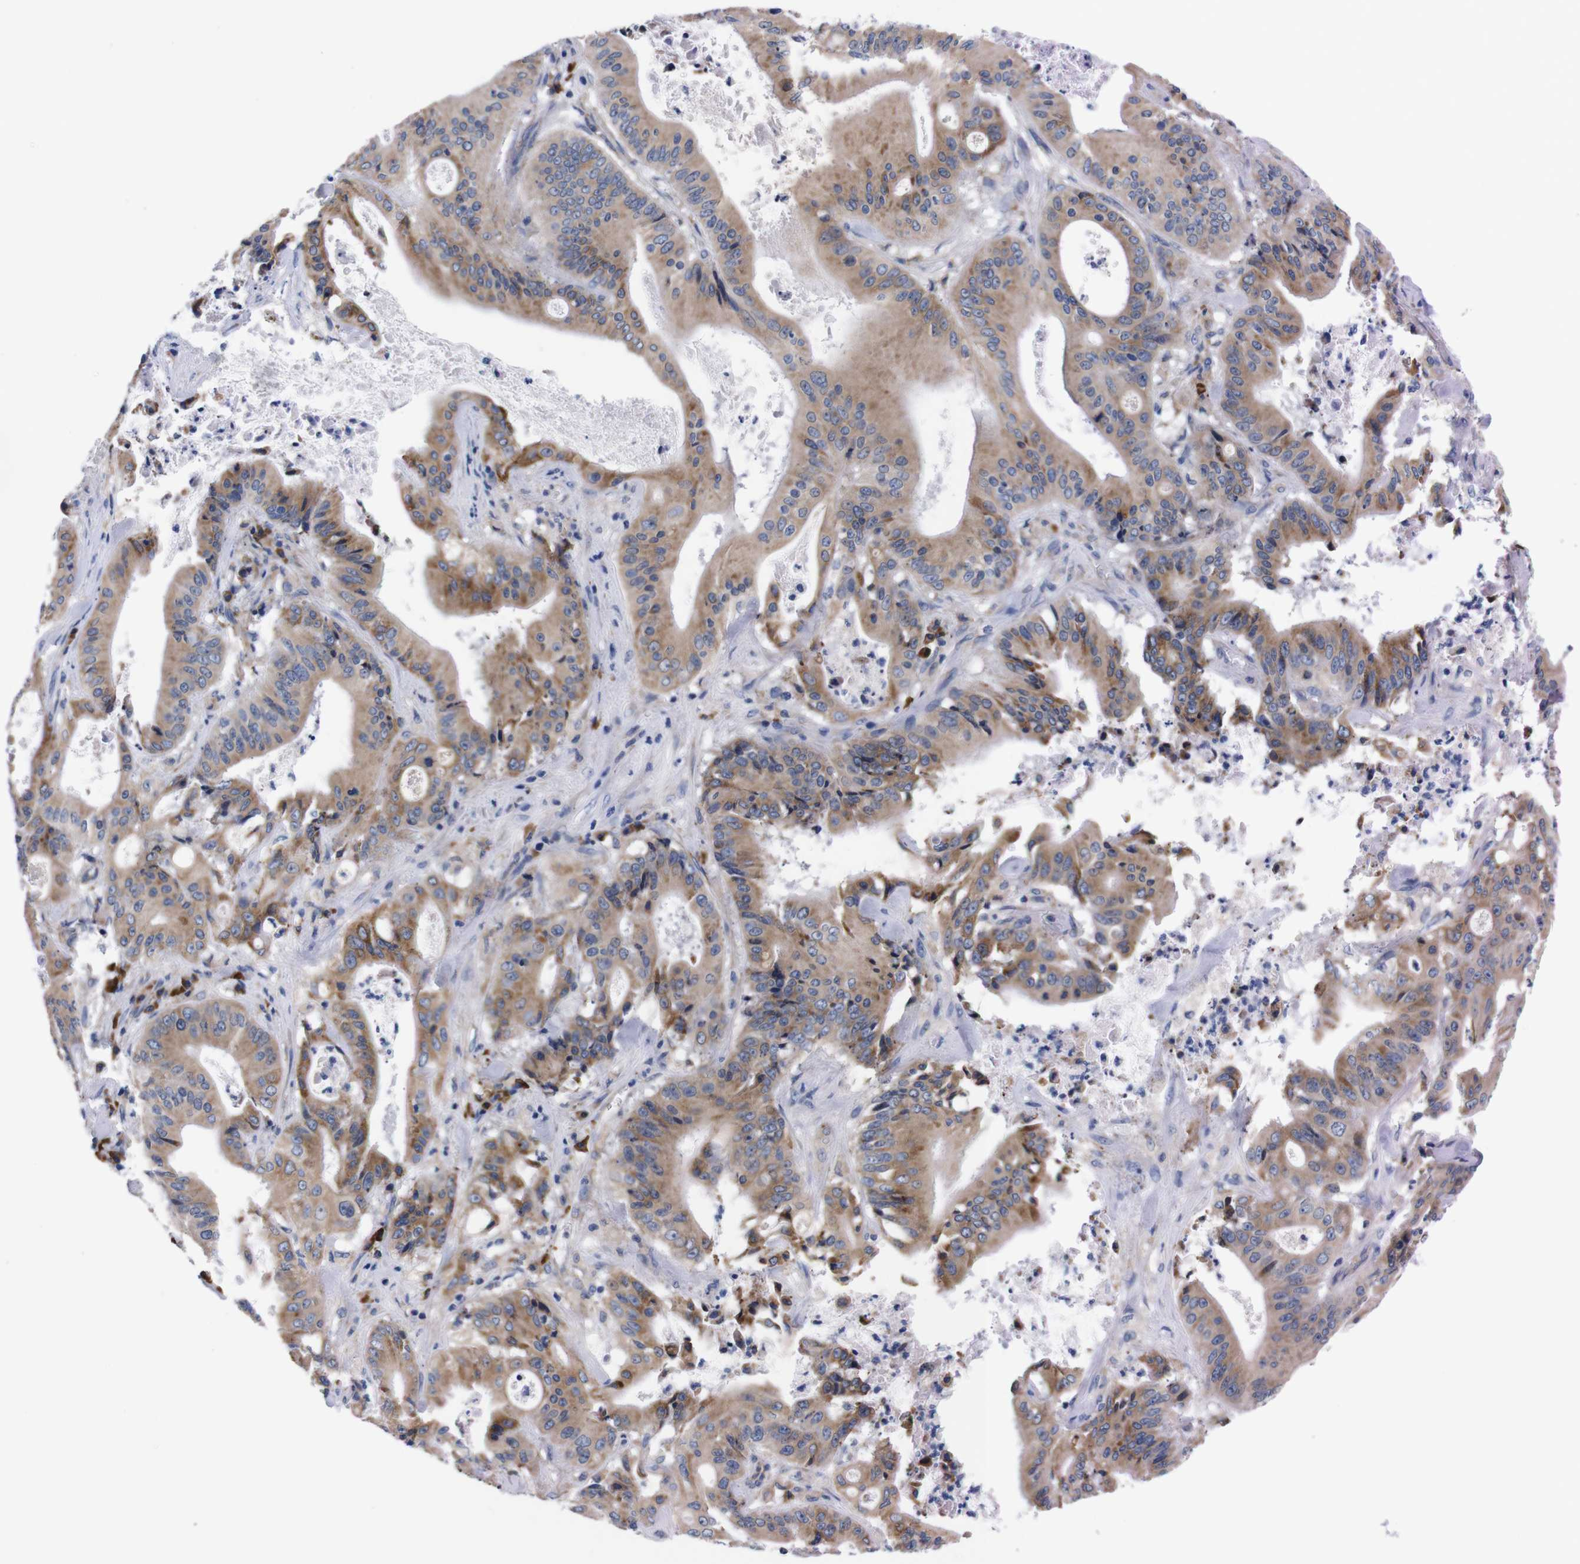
{"staining": {"intensity": "moderate", "quantity": ">75%", "location": "cytoplasmic/membranous"}, "tissue": "pancreatic cancer", "cell_type": "Tumor cells", "image_type": "cancer", "snomed": [{"axis": "morphology", "description": "Normal tissue, NOS"}, {"axis": "topography", "description": "Lymph node"}], "caption": "Pancreatic cancer tissue displays moderate cytoplasmic/membranous staining in about >75% of tumor cells", "gene": "NEBL", "patient": {"sex": "male", "age": 62}}